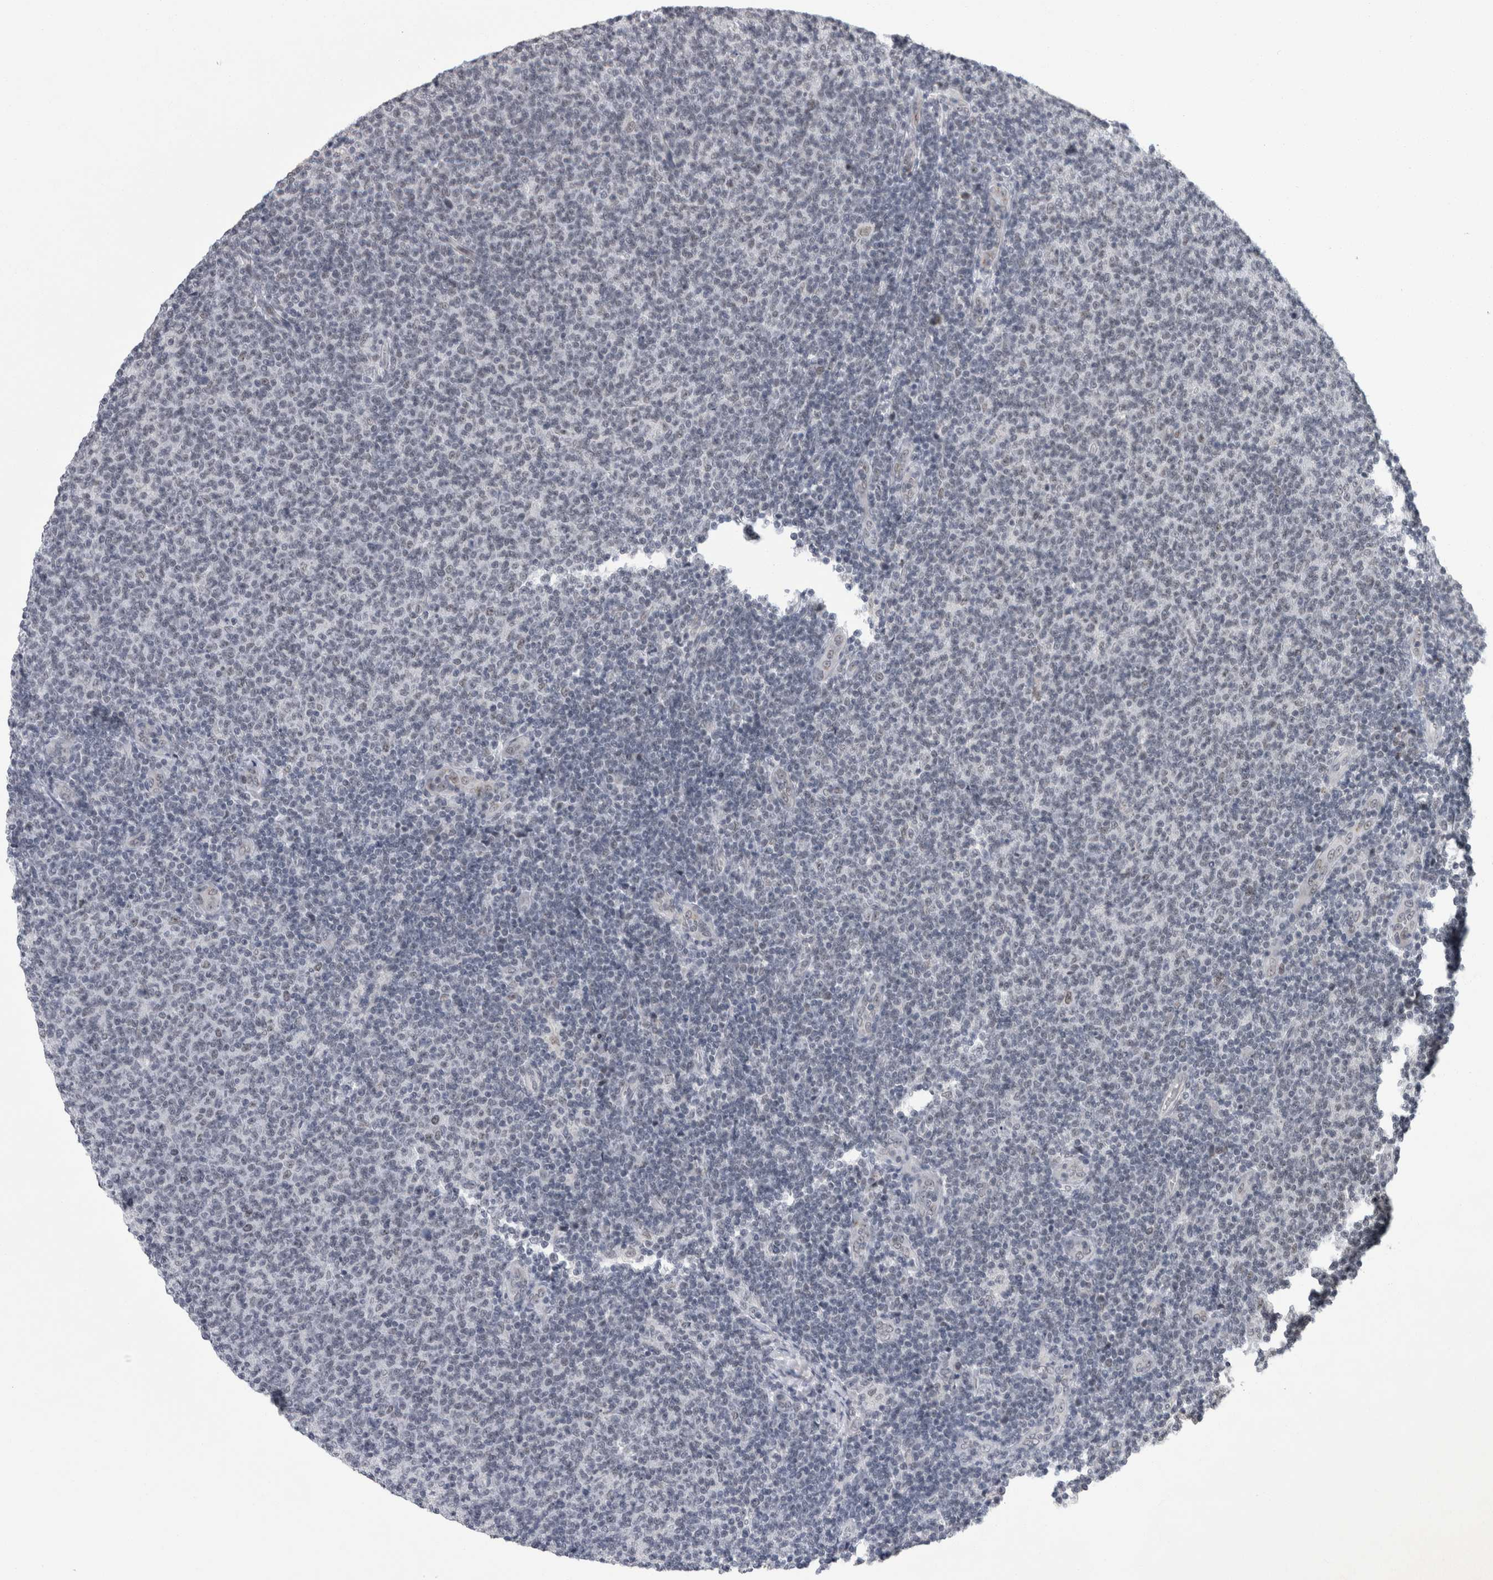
{"staining": {"intensity": "negative", "quantity": "none", "location": "none"}, "tissue": "lymphoma", "cell_type": "Tumor cells", "image_type": "cancer", "snomed": [{"axis": "morphology", "description": "Malignant lymphoma, non-Hodgkin's type, Low grade"}, {"axis": "topography", "description": "Lymph node"}], "caption": "An image of low-grade malignant lymphoma, non-Hodgkin's type stained for a protein shows no brown staining in tumor cells.", "gene": "CPSF2", "patient": {"sex": "male", "age": 66}}